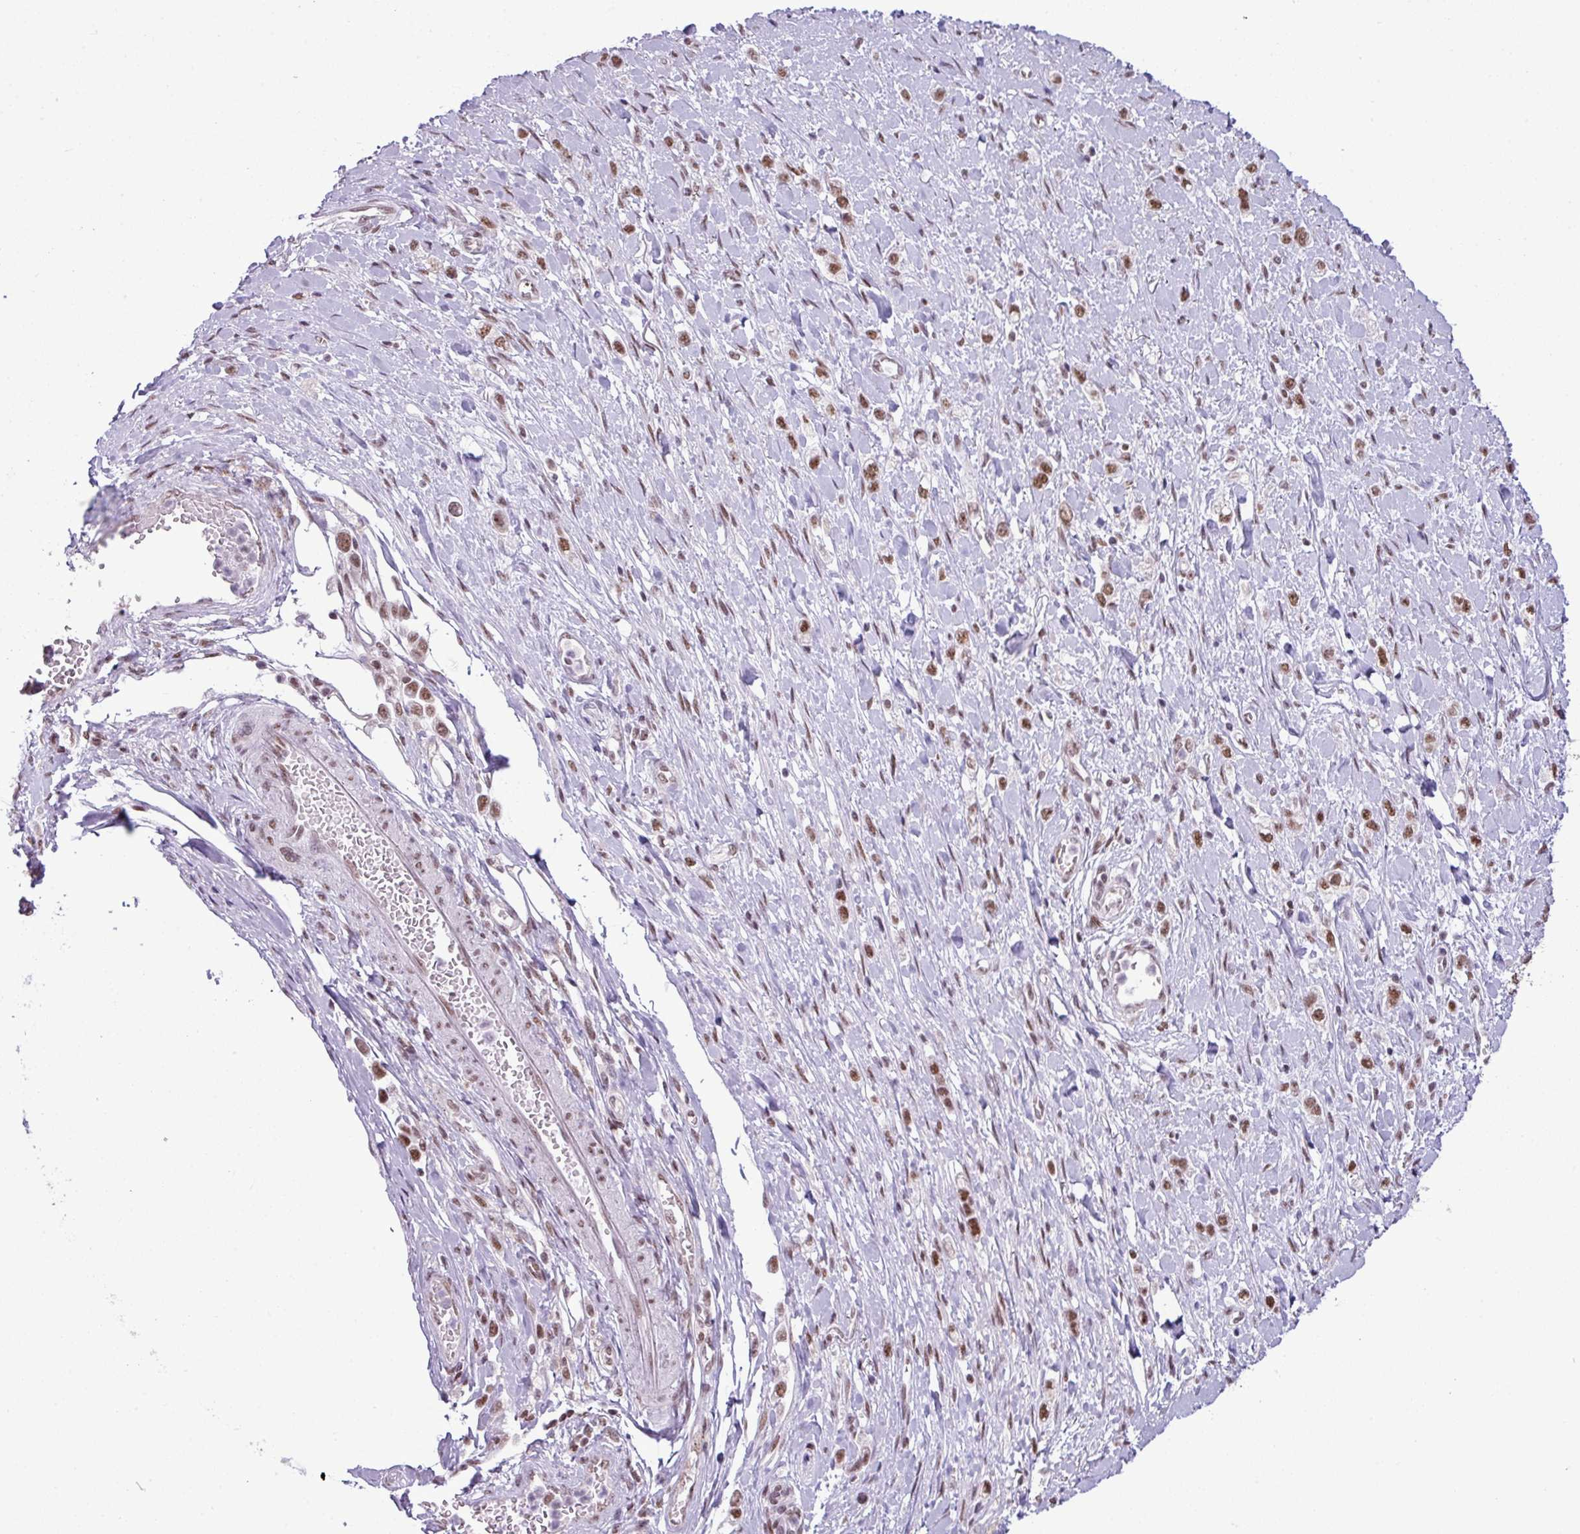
{"staining": {"intensity": "moderate", "quantity": ">75%", "location": "nuclear"}, "tissue": "stomach cancer", "cell_type": "Tumor cells", "image_type": "cancer", "snomed": [{"axis": "morphology", "description": "Adenocarcinoma, NOS"}, {"axis": "topography", "description": "Stomach"}], "caption": "High-power microscopy captured an immunohistochemistry (IHC) histopathology image of stomach cancer, revealing moderate nuclear staining in approximately >75% of tumor cells. The staining was performed using DAB (3,3'-diaminobenzidine), with brown indicating positive protein expression. Nuclei are stained blue with hematoxylin.", "gene": "ARL6IP4", "patient": {"sex": "female", "age": 65}}